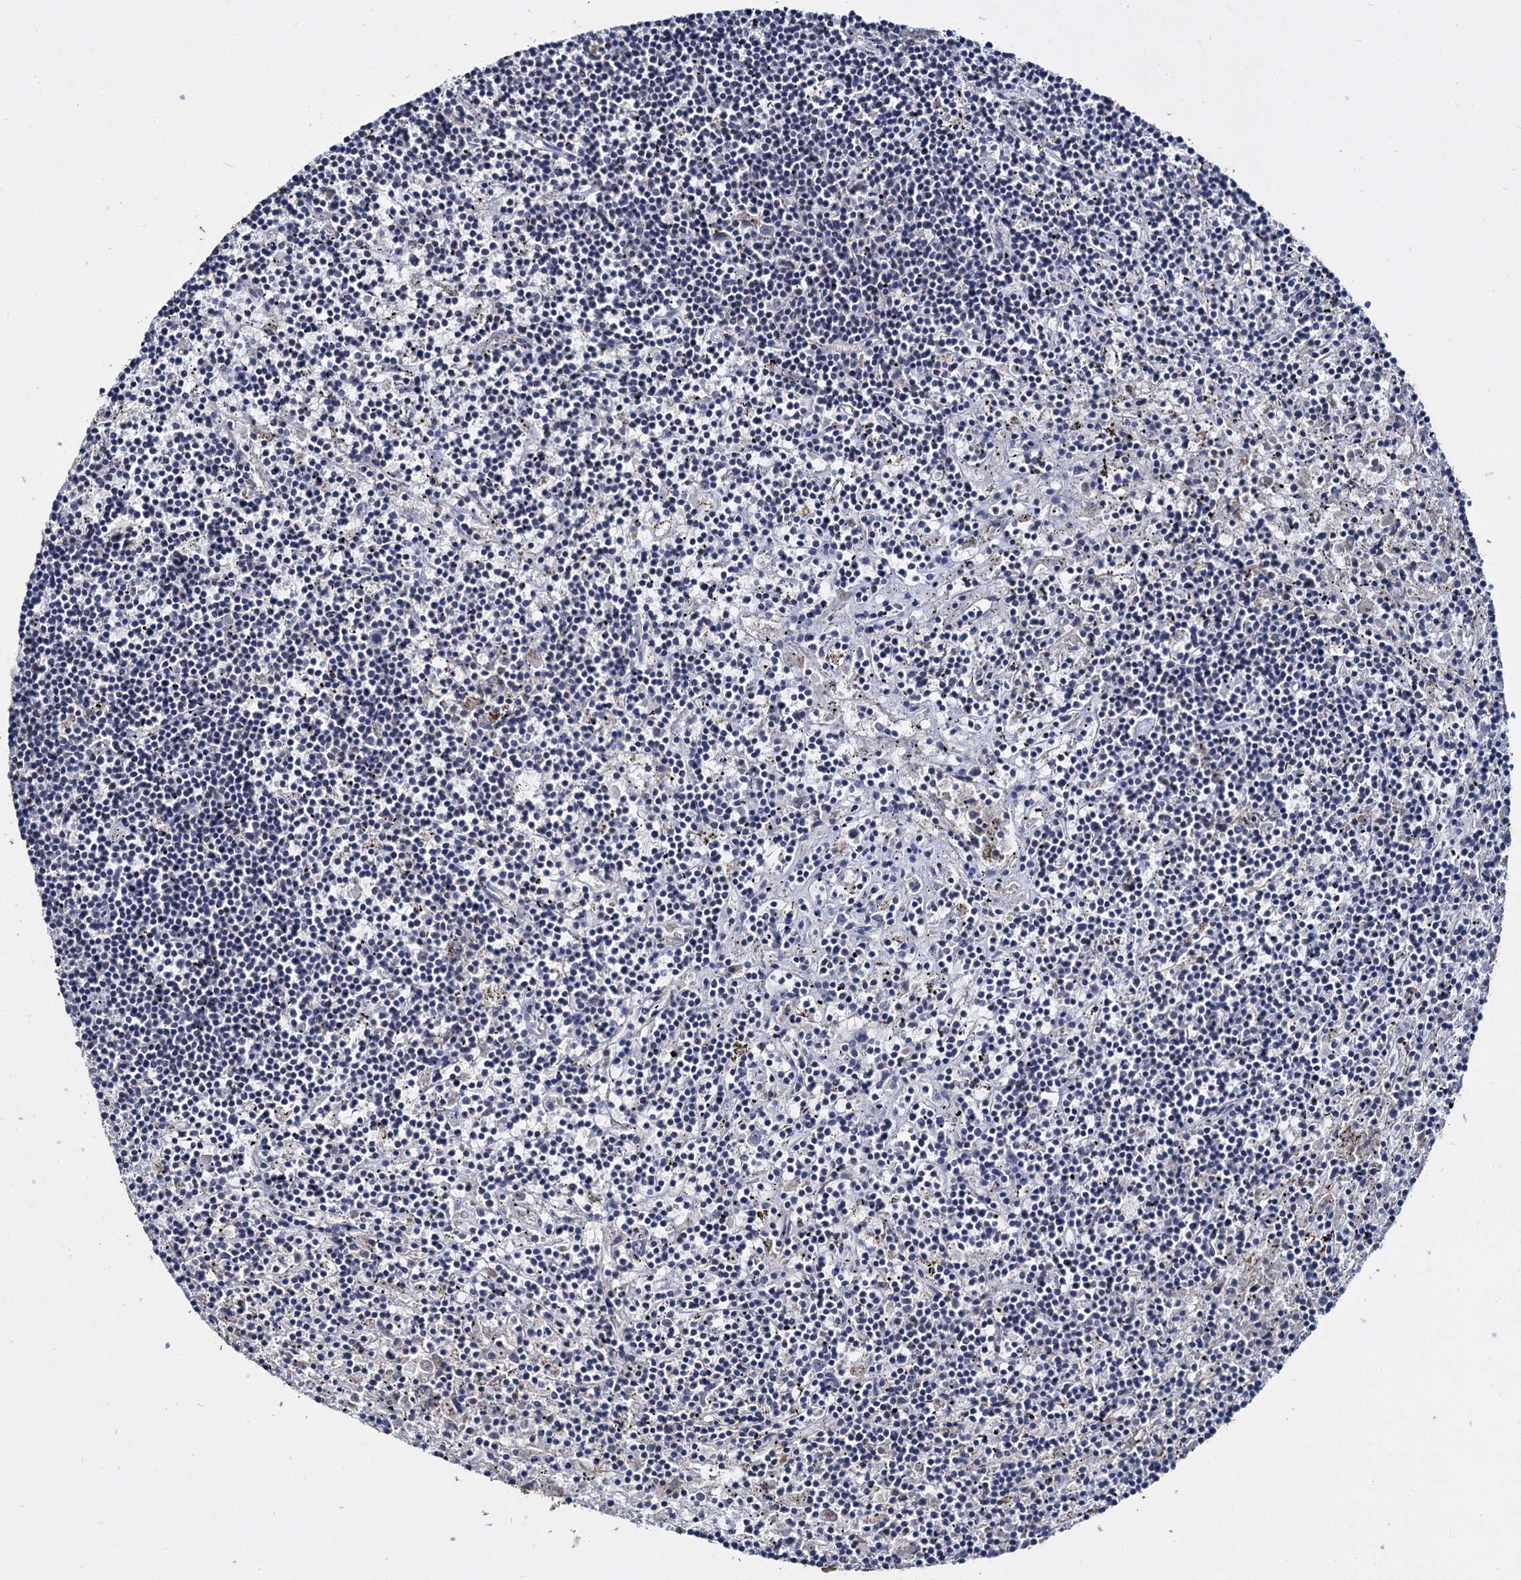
{"staining": {"intensity": "negative", "quantity": "none", "location": "none"}, "tissue": "lymphoma", "cell_type": "Tumor cells", "image_type": "cancer", "snomed": [{"axis": "morphology", "description": "Malignant lymphoma, non-Hodgkin's type, Low grade"}, {"axis": "topography", "description": "Spleen"}], "caption": "This is a photomicrograph of IHC staining of malignant lymphoma, non-Hodgkin's type (low-grade), which shows no positivity in tumor cells.", "gene": "RPUSD4", "patient": {"sex": "male", "age": 76}}